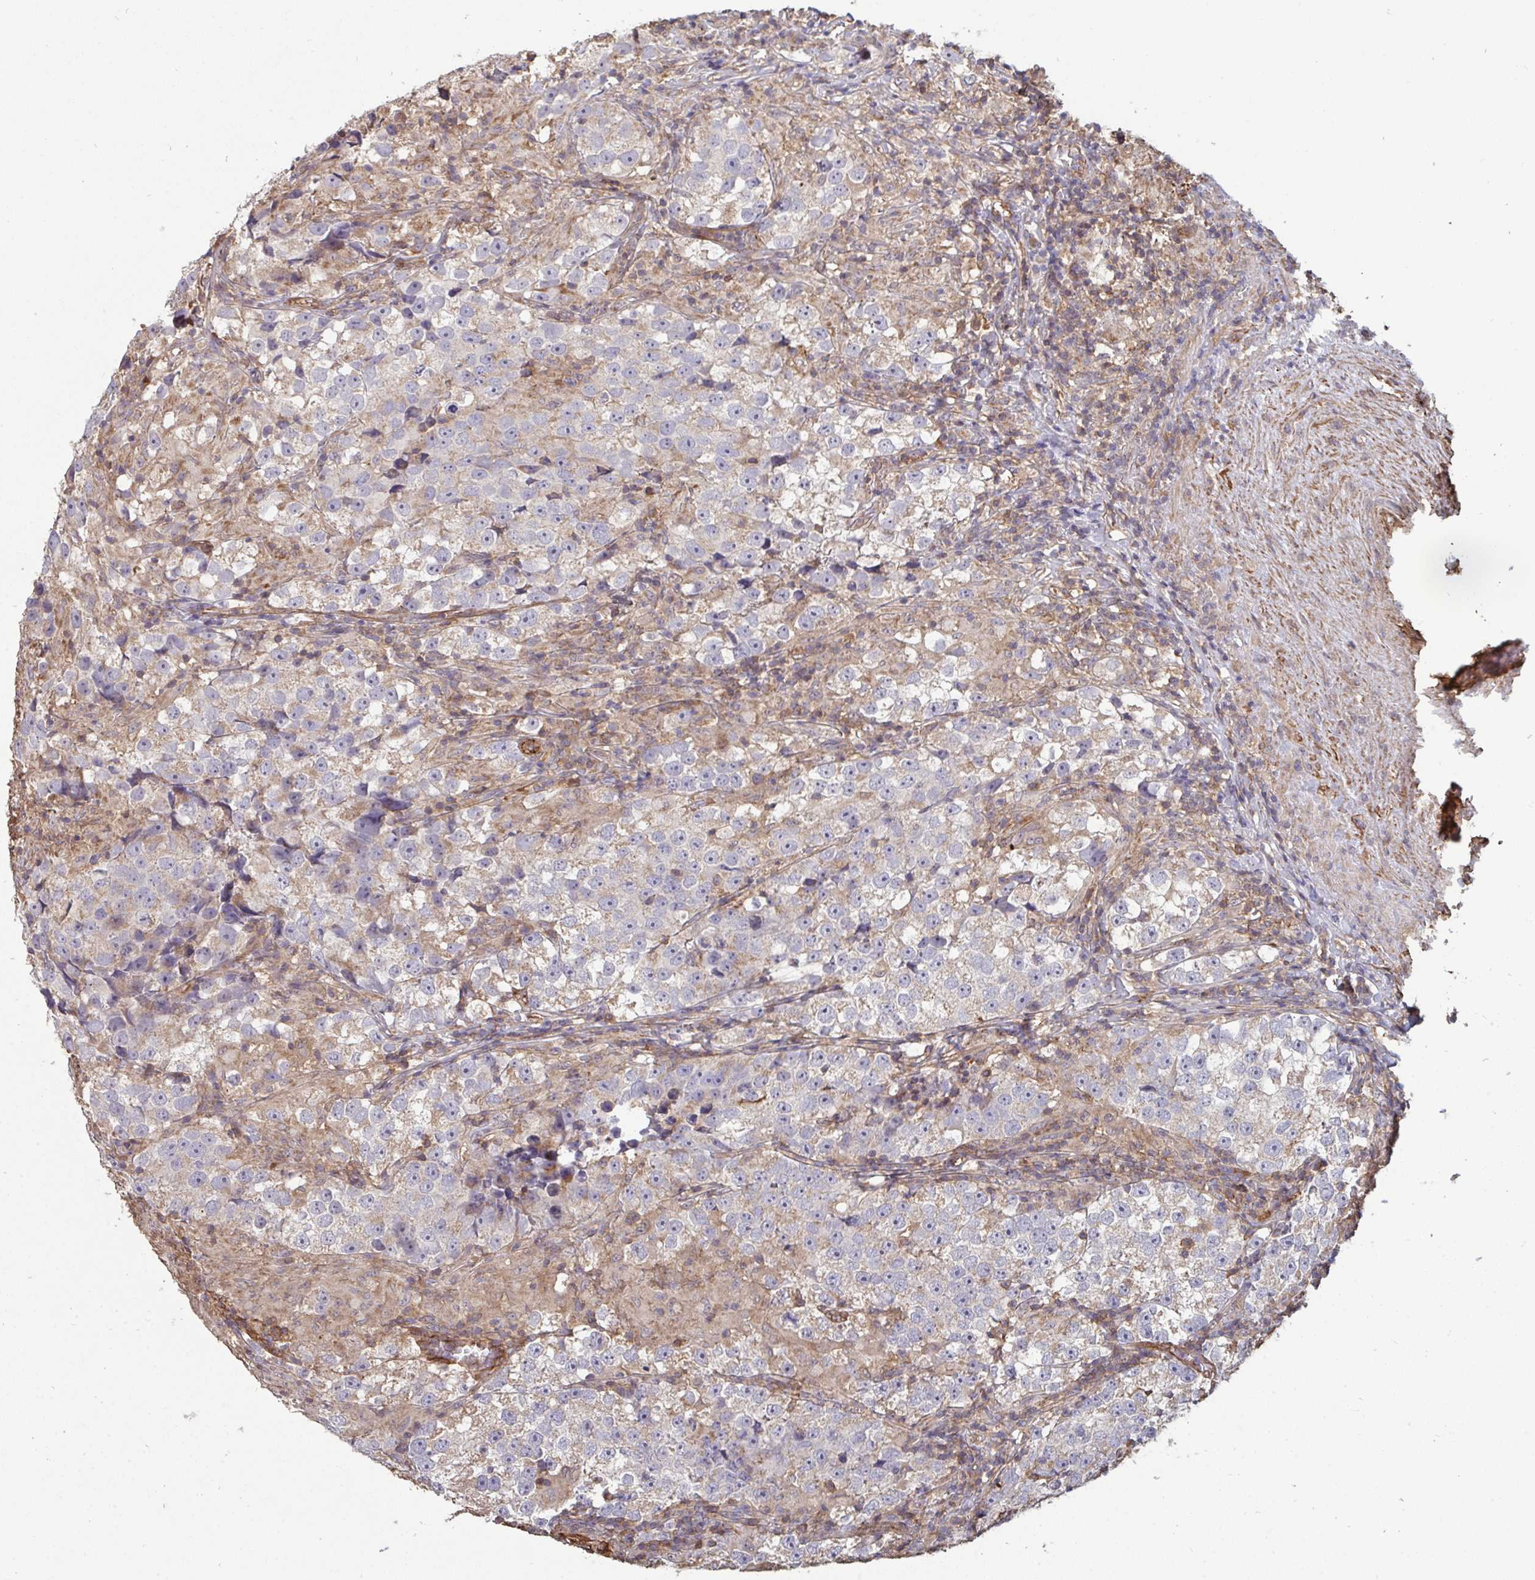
{"staining": {"intensity": "weak", "quantity": "25%-75%", "location": "cytoplasmic/membranous"}, "tissue": "testis cancer", "cell_type": "Tumor cells", "image_type": "cancer", "snomed": [{"axis": "morphology", "description": "Seminoma, NOS"}, {"axis": "topography", "description": "Testis"}], "caption": "Immunohistochemistry (IHC) of human seminoma (testis) shows low levels of weak cytoplasmic/membranous expression in approximately 25%-75% of tumor cells. The protein of interest is shown in brown color, while the nuclei are stained blue.", "gene": "ISCU", "patient": {"sex": "male", "age": 46}}